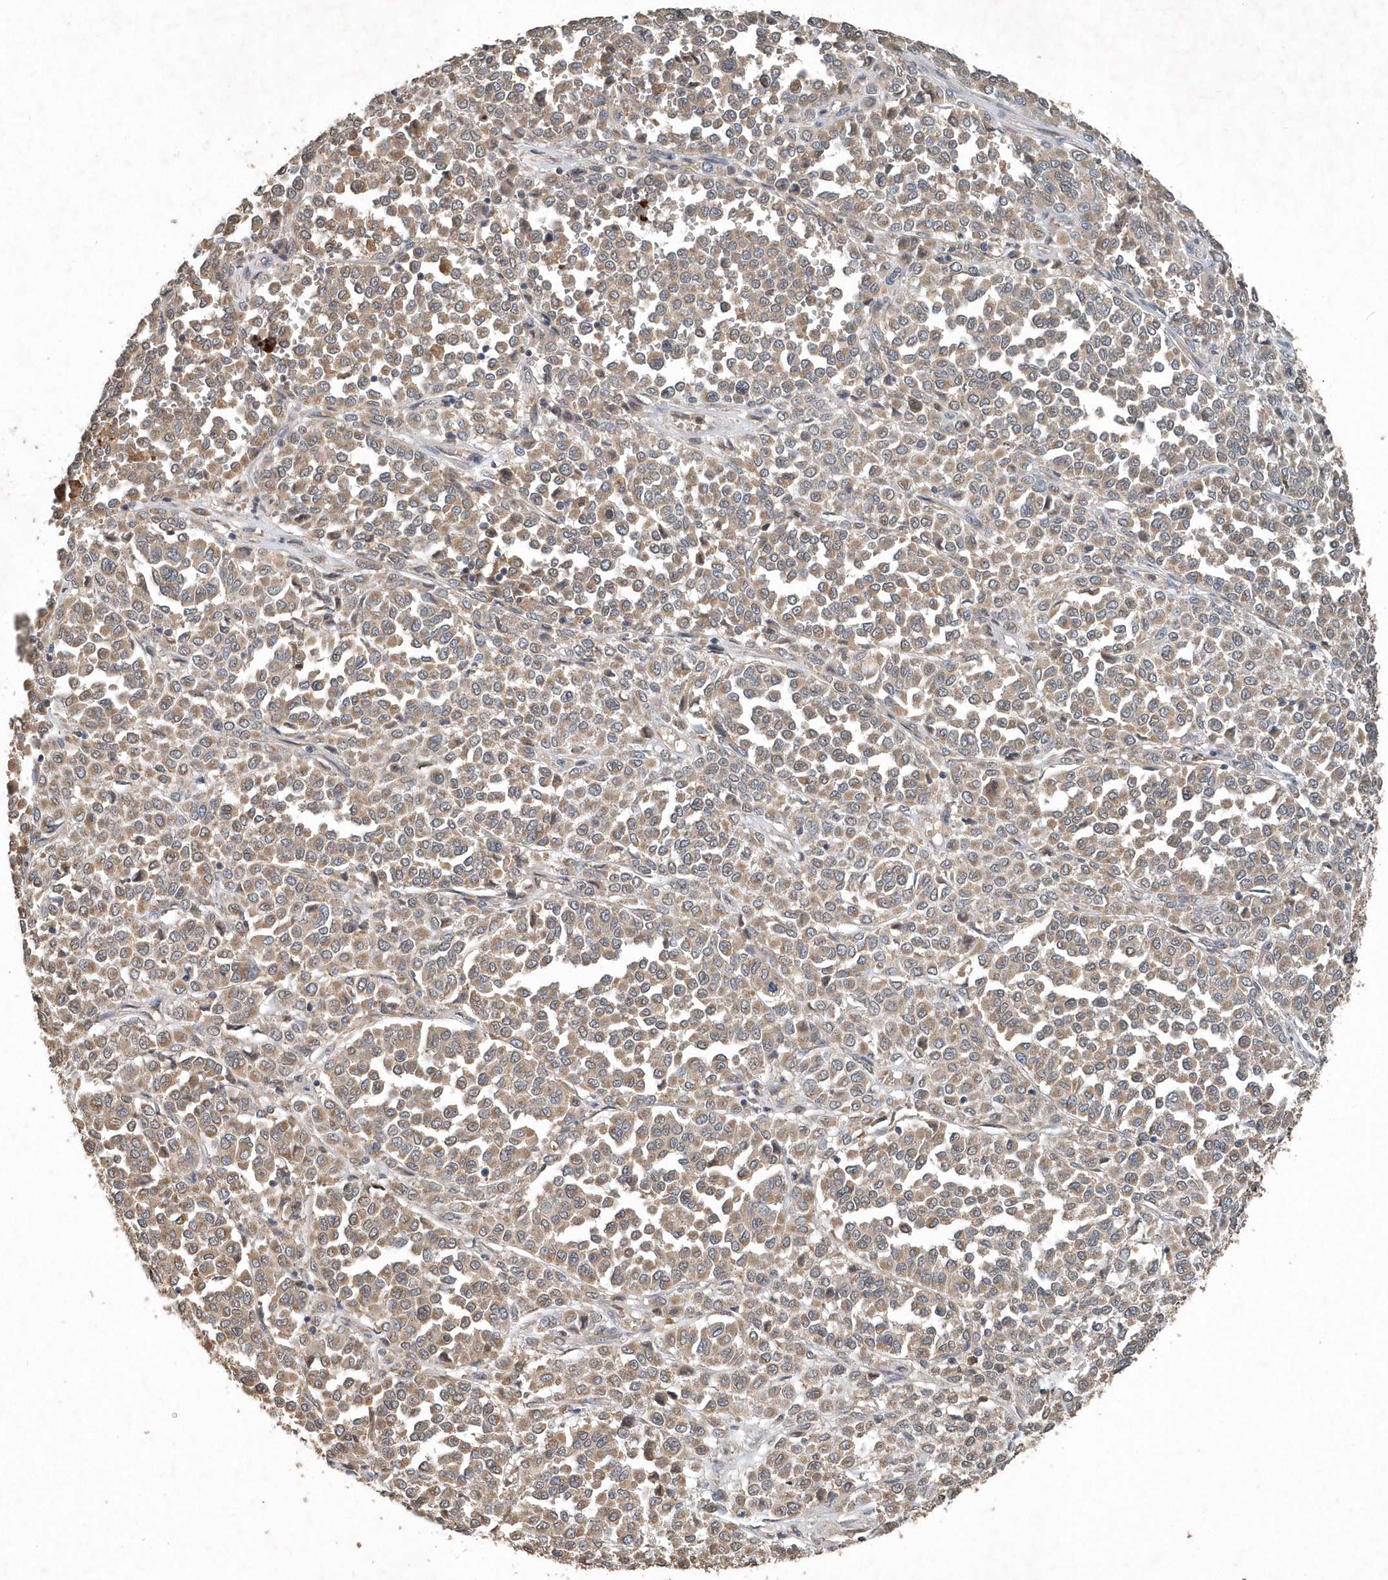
{"staining": {"intensity": "moderate", "quantity": ">75%", "location": "cytoplasmic/membranous"}, "tissue": "melanoma", "cell_type": "Tumor cells", "image_type": "cancer", "snomed": [{"axis": "morphology", "description": "Malignant melanoma, Metastatic site"}, {"axis": "topography", "description": "Pancreas"}], "caption": "A high-resolution image shows immunohistochemistry staining of melanoma, which reveals moderate cytoplasmic/membranous expression in about >75% of tumor cells.", "gene": "SCFD2", "patient": {"sex": "female", "age": 30}}